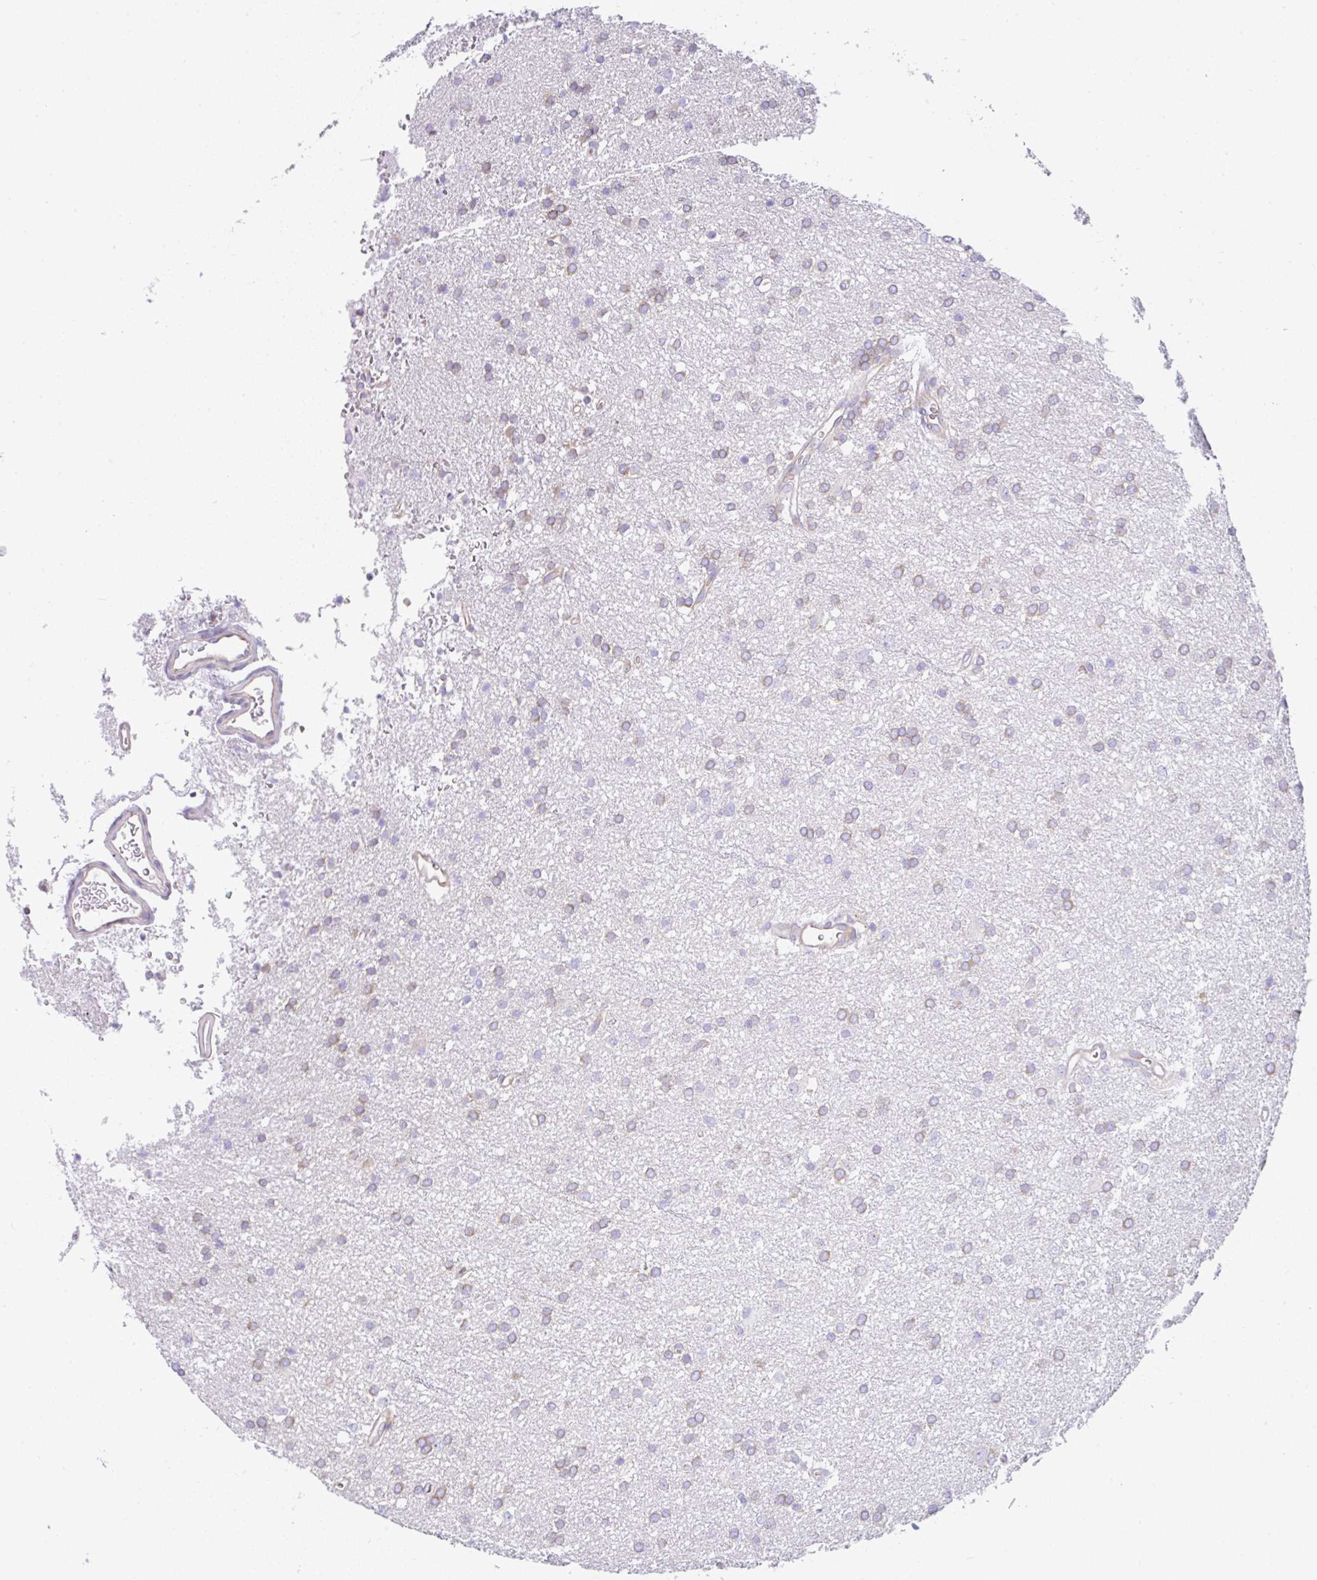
{"staining": {"intensity": "weak", "quantity": "<25%", "location": "cytoplasmic/membranous"}, "tissue": "glioma", "cell_type": "Tumor cells", "image_type": "cancer", "snomed": [{"axis": "morphology", "description": "Glioma, malignant, Low grade"}, {"axis": "topography", "description": "Brain"}], "caption": "Protein analysis of glioma exhibits no significant expression in tumor cells.", "gene": "GFPT2", "patient": {"sex": "female", "age": 33}}